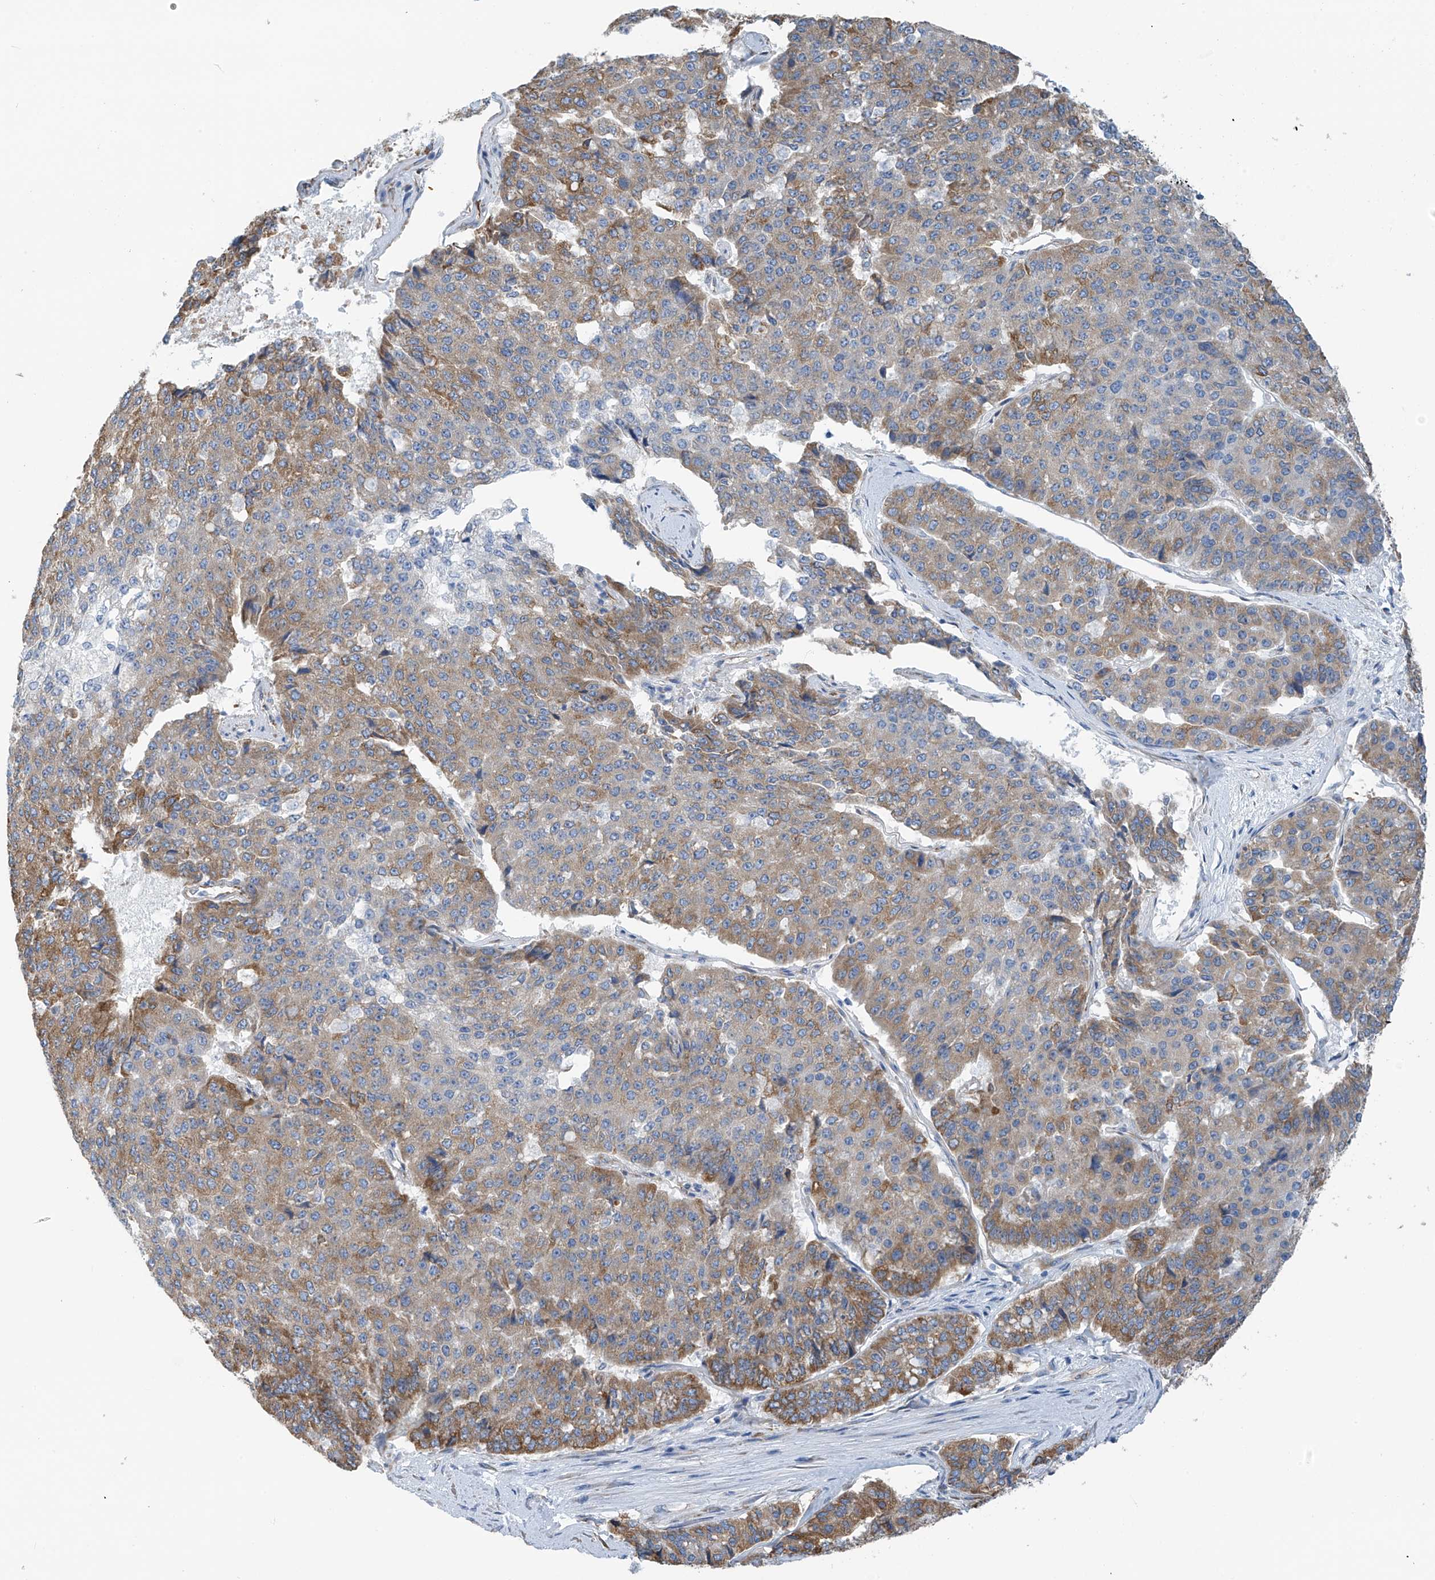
{"staining": {"intensity": "moderate", "quantity": "25%-75%", "location": "cytoplasmic/membranous"}, "tissue": "pancreatic cancer", "cell_type": "Tumor cells", "image_type": "cancer", "snomed": [{"axis": "morphology", "description": "Adenocarcinoma, NOS"}, {"axis": "topography", "description": "Pancreas"}], "caption": "IHC staining of pancreatic adenocarcinoma, which demonstrates medium levels of moderate cytoplasmic/membranous expression in approximately 25%-75% of tumor cells indicating moderate cytoplasmic/membranous protein positivity. The staining was performed using DAB (3,3'-diaminobenzidine) (brown) for protein detection and nuclei were counterstained in hematoxylin (blue).", "gene": "RCN2", "patient": {"sex": "male", "age": 50}}